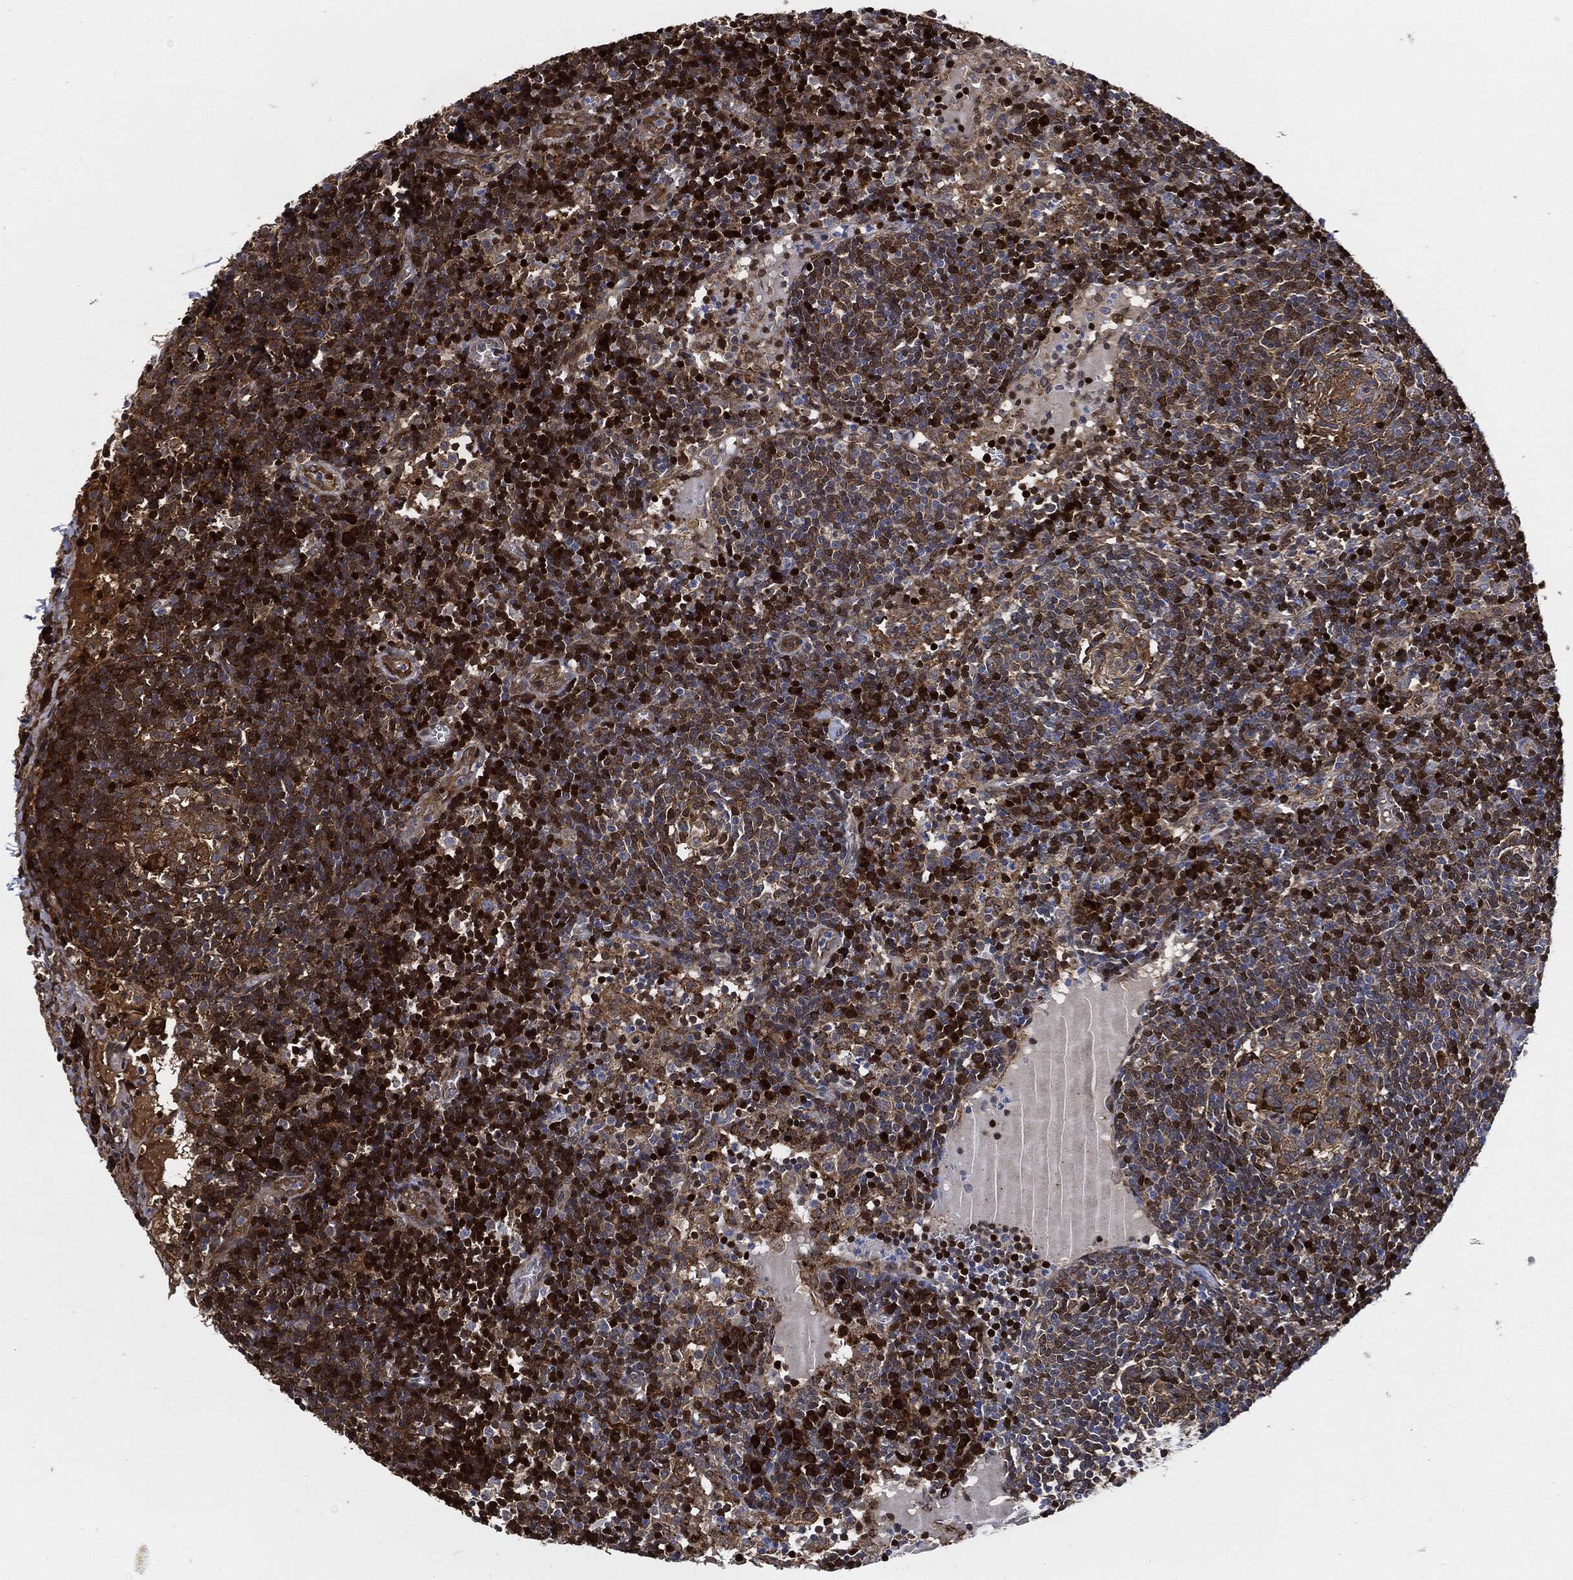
{"staining": {"intensity": "strong", "quantity": "<25%", "location": "cytoplasmic/membranous,nuclear"}, "tissue": "lymph node", "cell_type": "Germinal center cells", "image_type": "normal", "snomed": [{"axis": "morphology", "description": "Normal tissue, NOS"}, {"axis": "morphology", "description": "Adenocarcinoma, NOS"}, {"axis": "topography", "description": "Lymph node"}, {"axis": "topography", "description": "Pancreas"}], "caption": "A medium amount of strong cytoplasmic/membranous,nuclear expression is present in about <25% of germinal center cells in benign lymph node.", "gene": "PRDX2", "patient": {"sex": "female", "age": 58}}